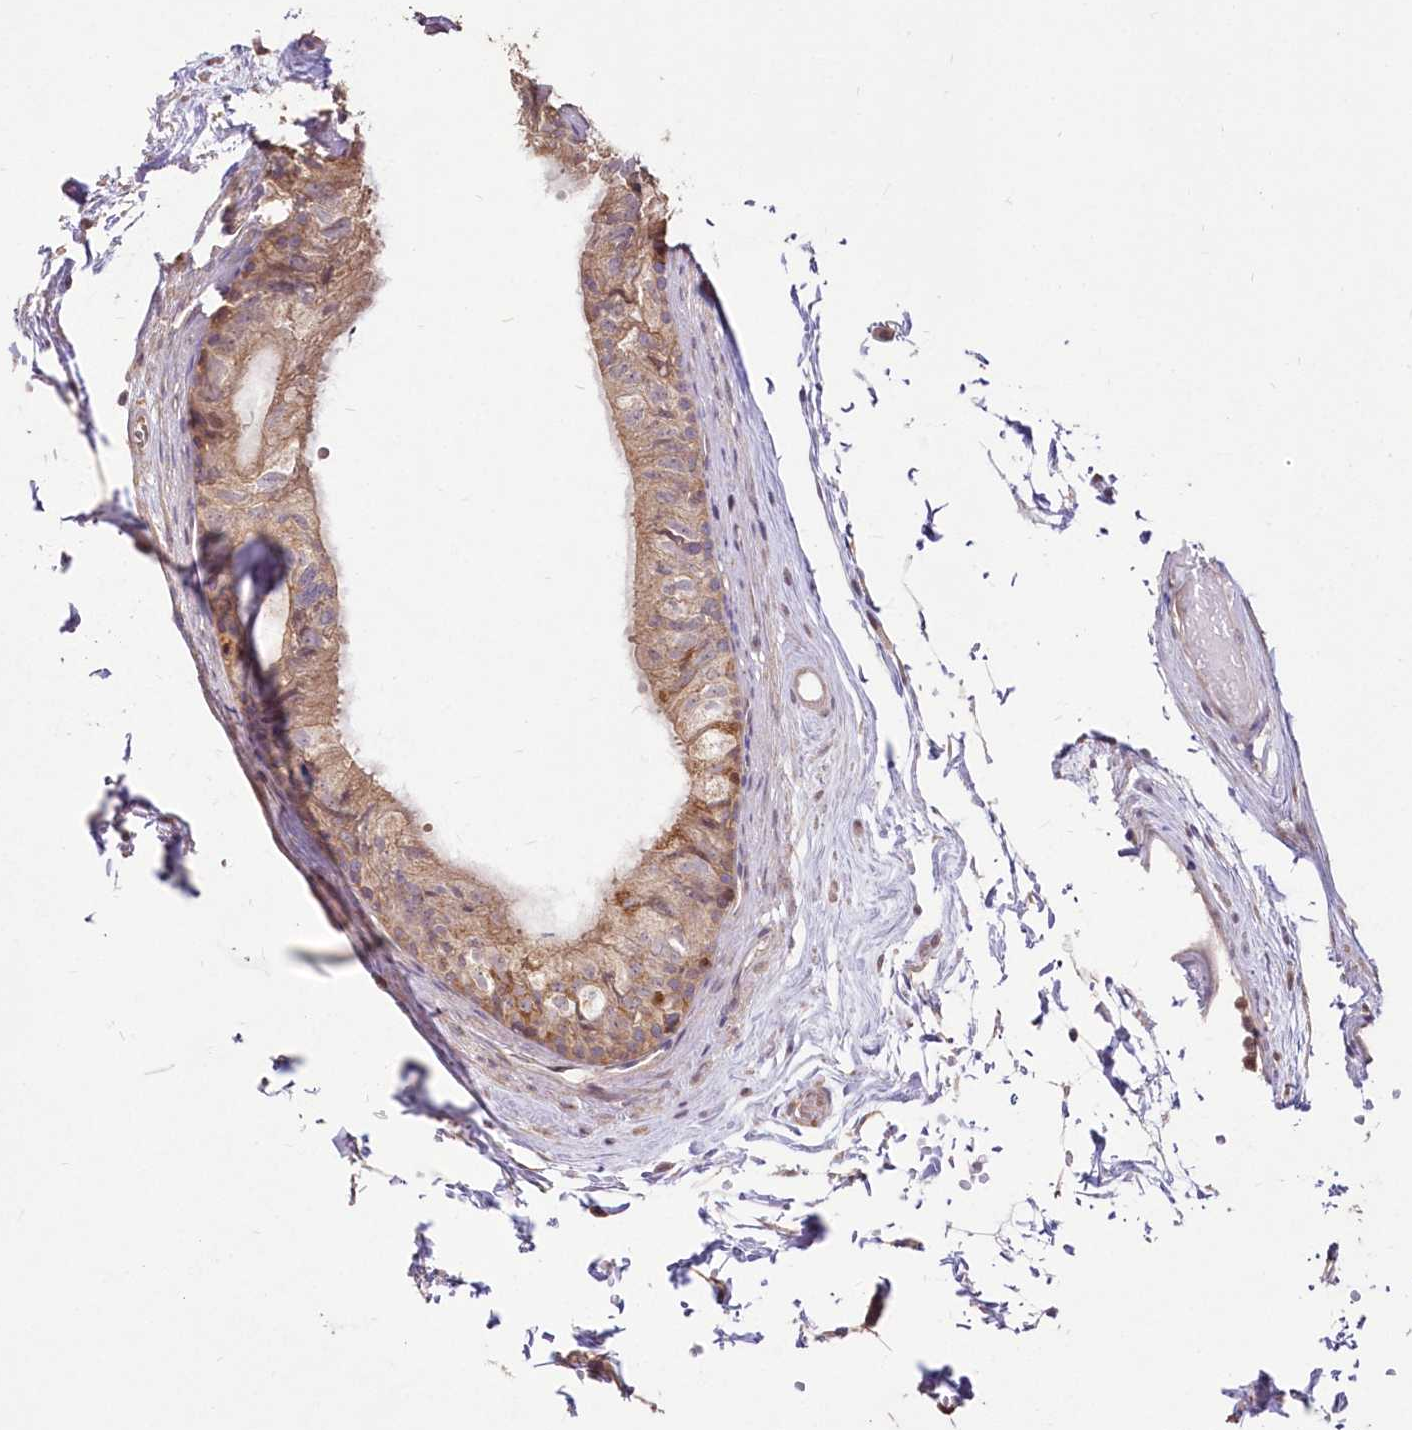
{"staining": {"intensity": "moderate", "quantity": ">75%", "location": "cytoplasmic/membranous"}, "tissue": "epididymis", "cell_type": "Glandular cells", "image_type": "normal", "snomed": [{"axis": "morphology", "description": "Normal tissue, NOS"}, {"axis": "topography", "description": "Epididymis"}], "caption": "Glandular cells display medium levels of moderate cytoplasmic/membranous positivity in approximately >75% of cells in benign human epididymis.", "gene": "STK17B", "patient": {"sex": "male", "age": 79}}